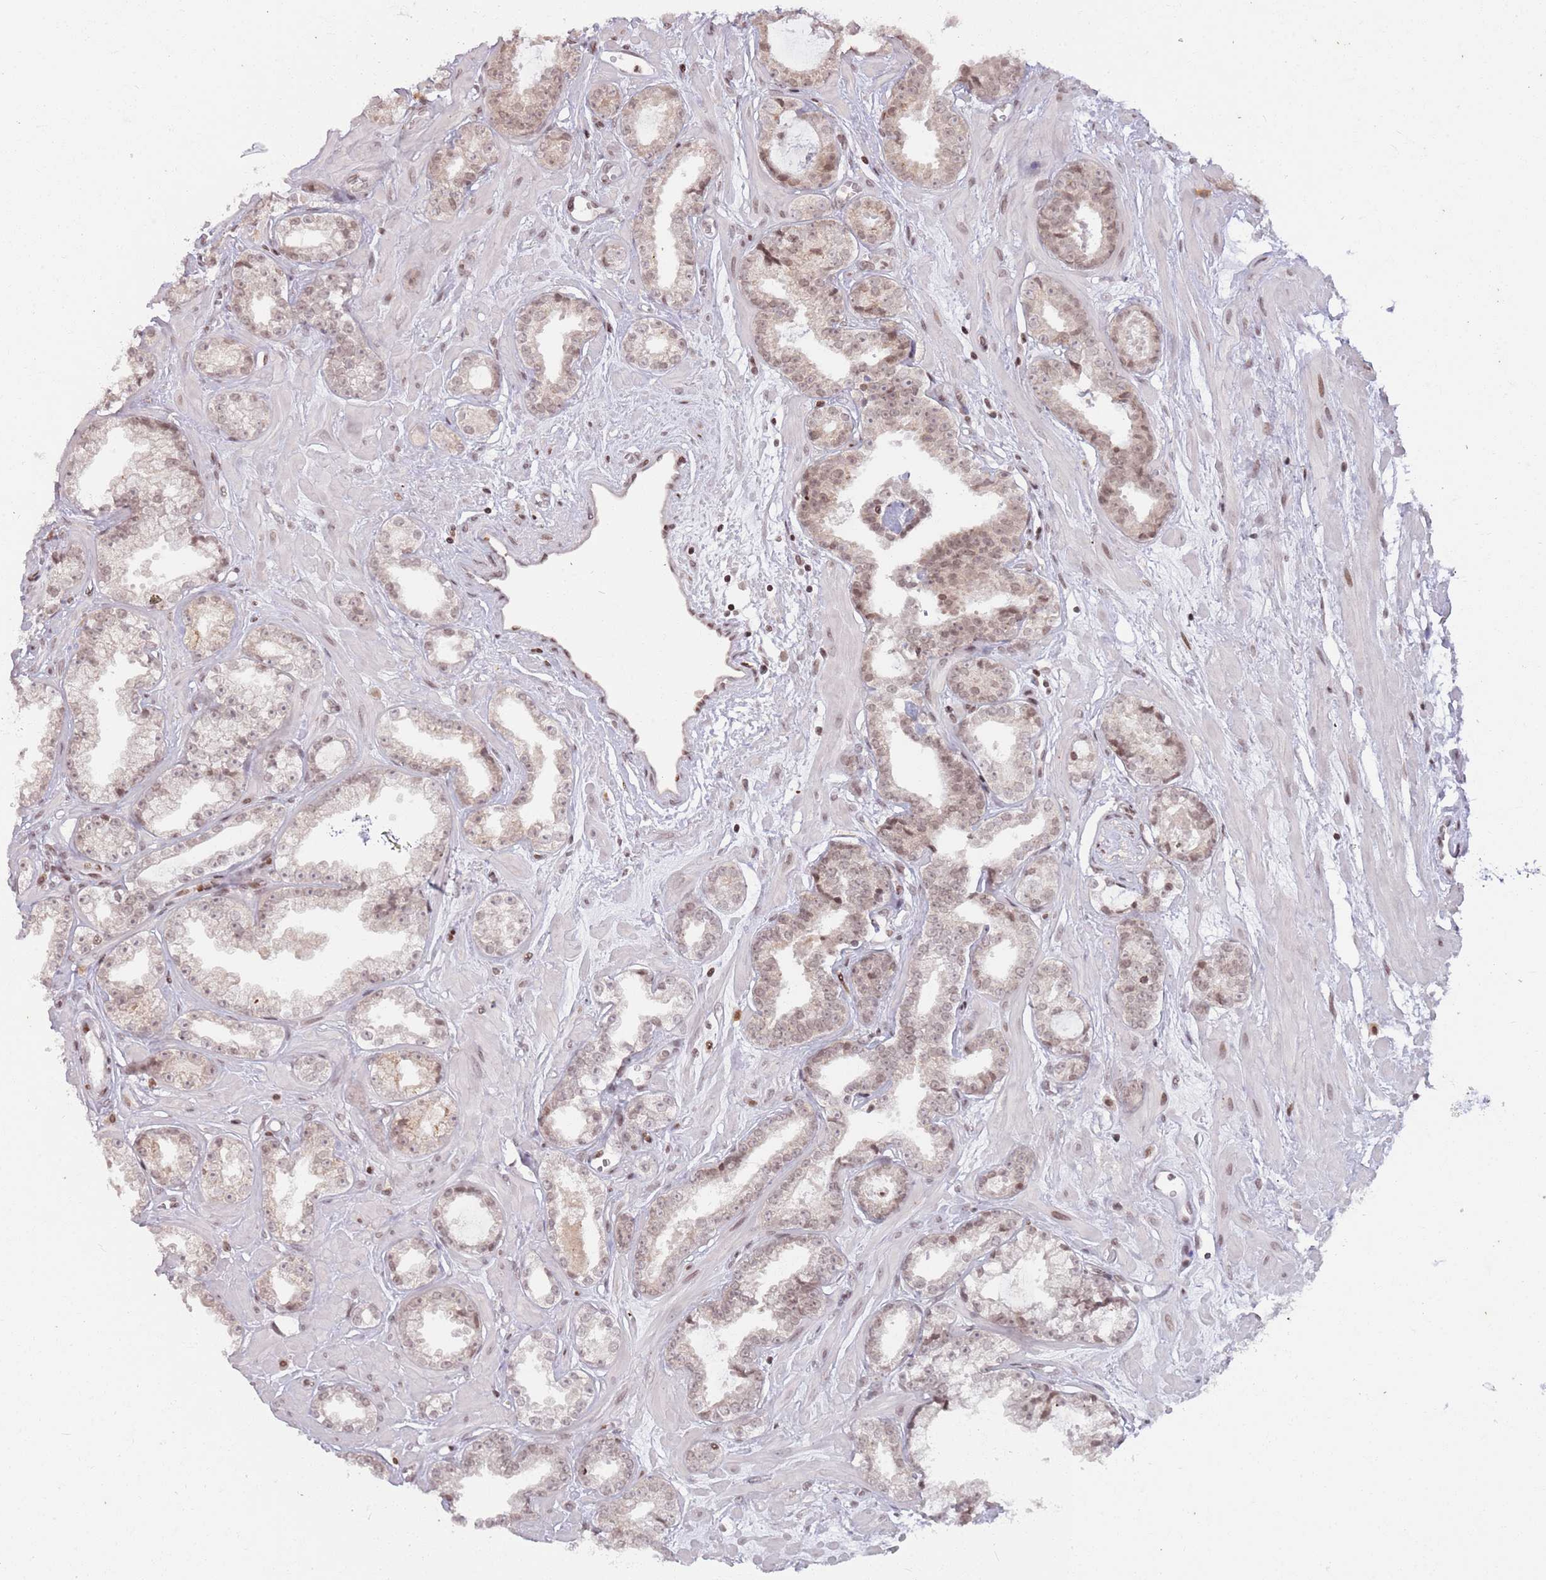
{"staining": {"intensity": "weak", "quantity": ">75%", "location": "nuclear"}, "tissue": "prostate cancer", "cell_type": "Tumor cells", "image_type": "cancer", "snomed": [{"axis": "morphology", "description": "Adenocarcinoma, Low grade"}, {"axis": "topography", "description": "Prostate"}], "caption": "Tumor cells demonstrate weak nuclear positivity in about >75% of cells in prostate cancer (adenocarcinoma (low-grade)).", "gene": "SH3RF3", "patient": {"sex": "male", "age": 60}}